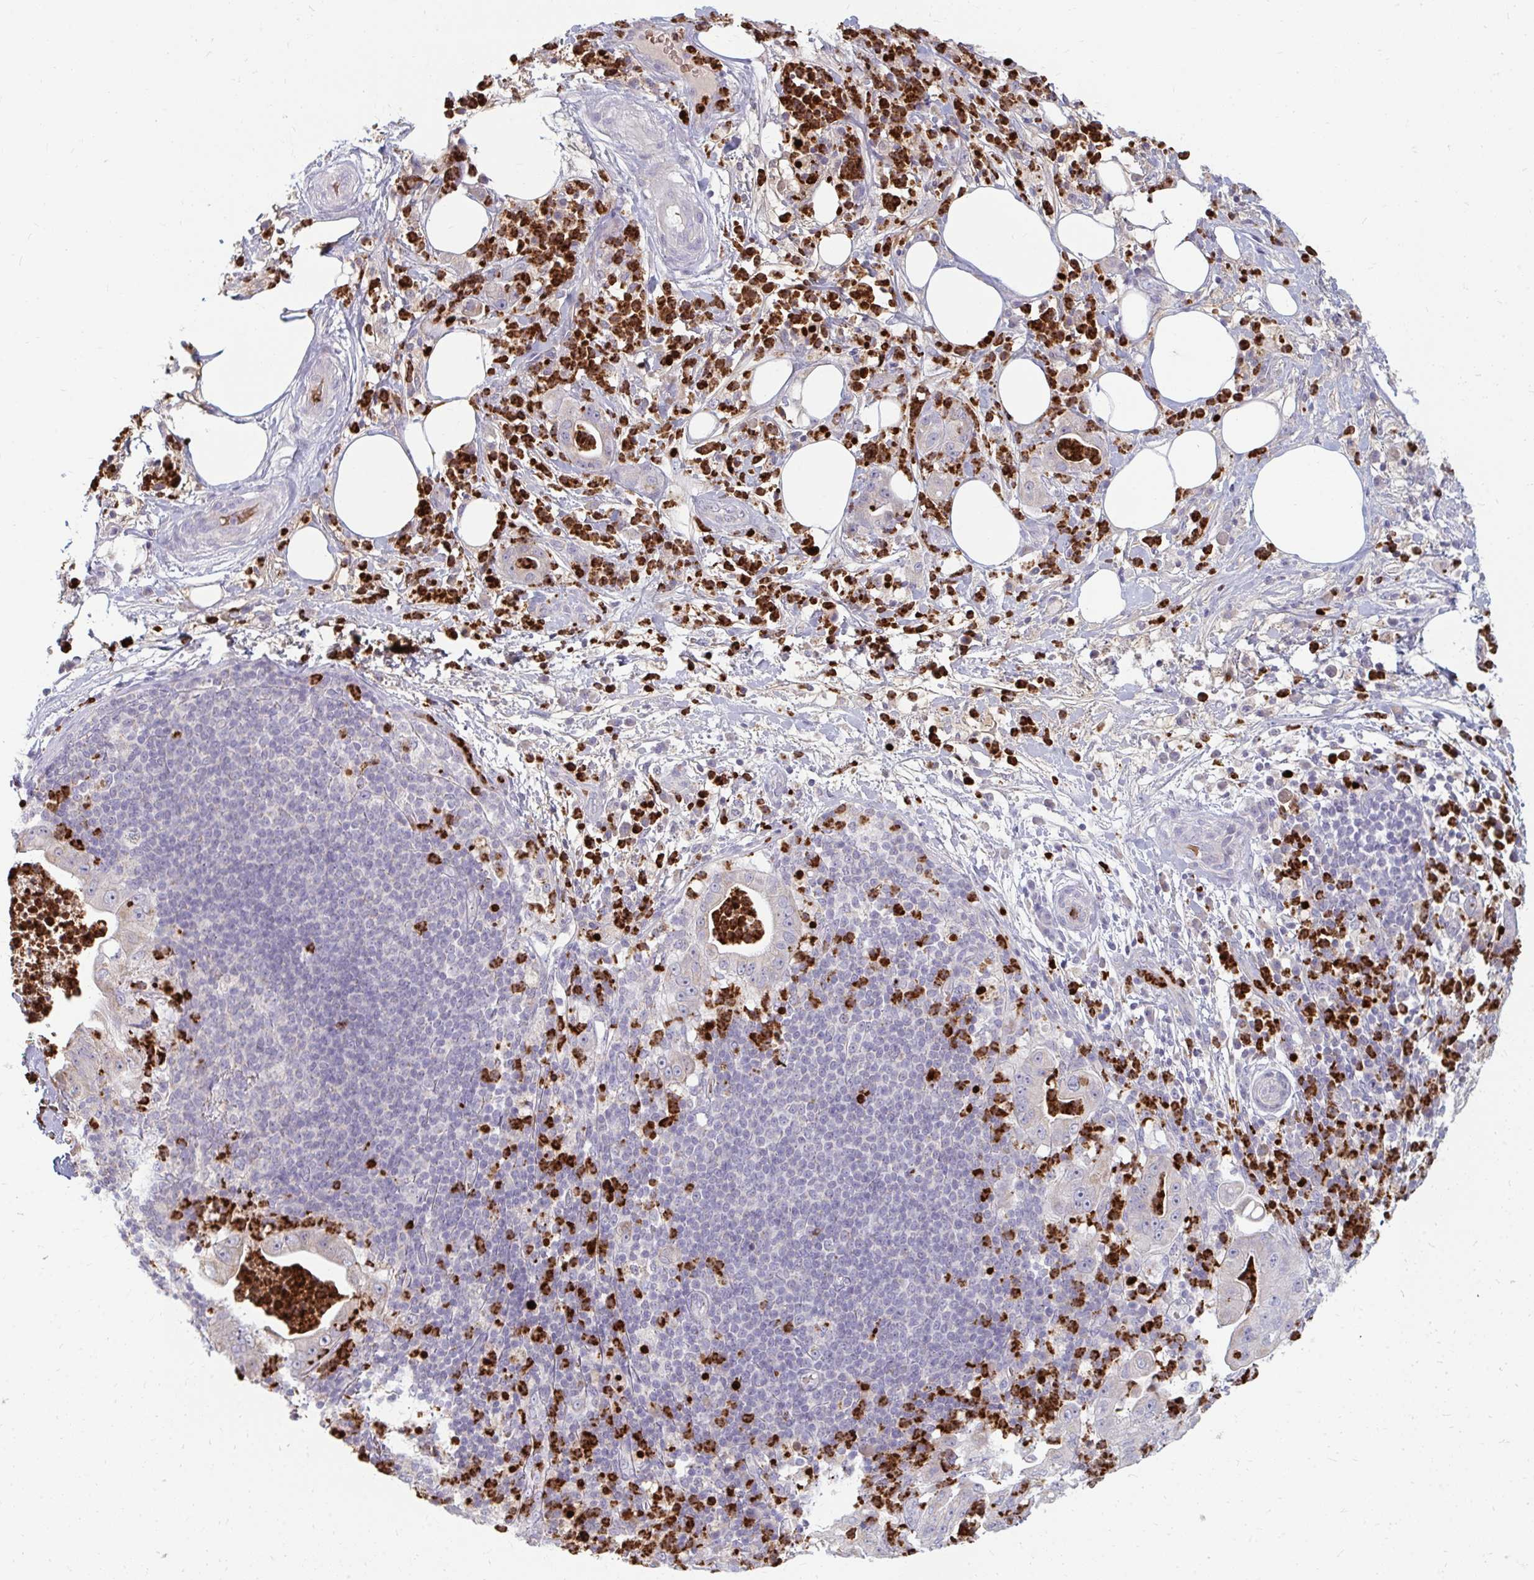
{"staining": {"intensity": "negative", "quantity": "none", "location": "none"}, "tissue": "pancreatic cancer", "cell_type": "Tumor cells", "image_type": "cancer", "snomed": [{"axis": "morphology", "description": "Adenocarcinoma, NOS"}, {"axis": "topography", "description": "Pancreas"}], "caption": "Immunohistochemistry (IHC) of human pancreatic adenocarcinoma exhibits no staining in tumor cells.", "gene": "RAB33A", "patient": {"sex": "male", "age": 71}}